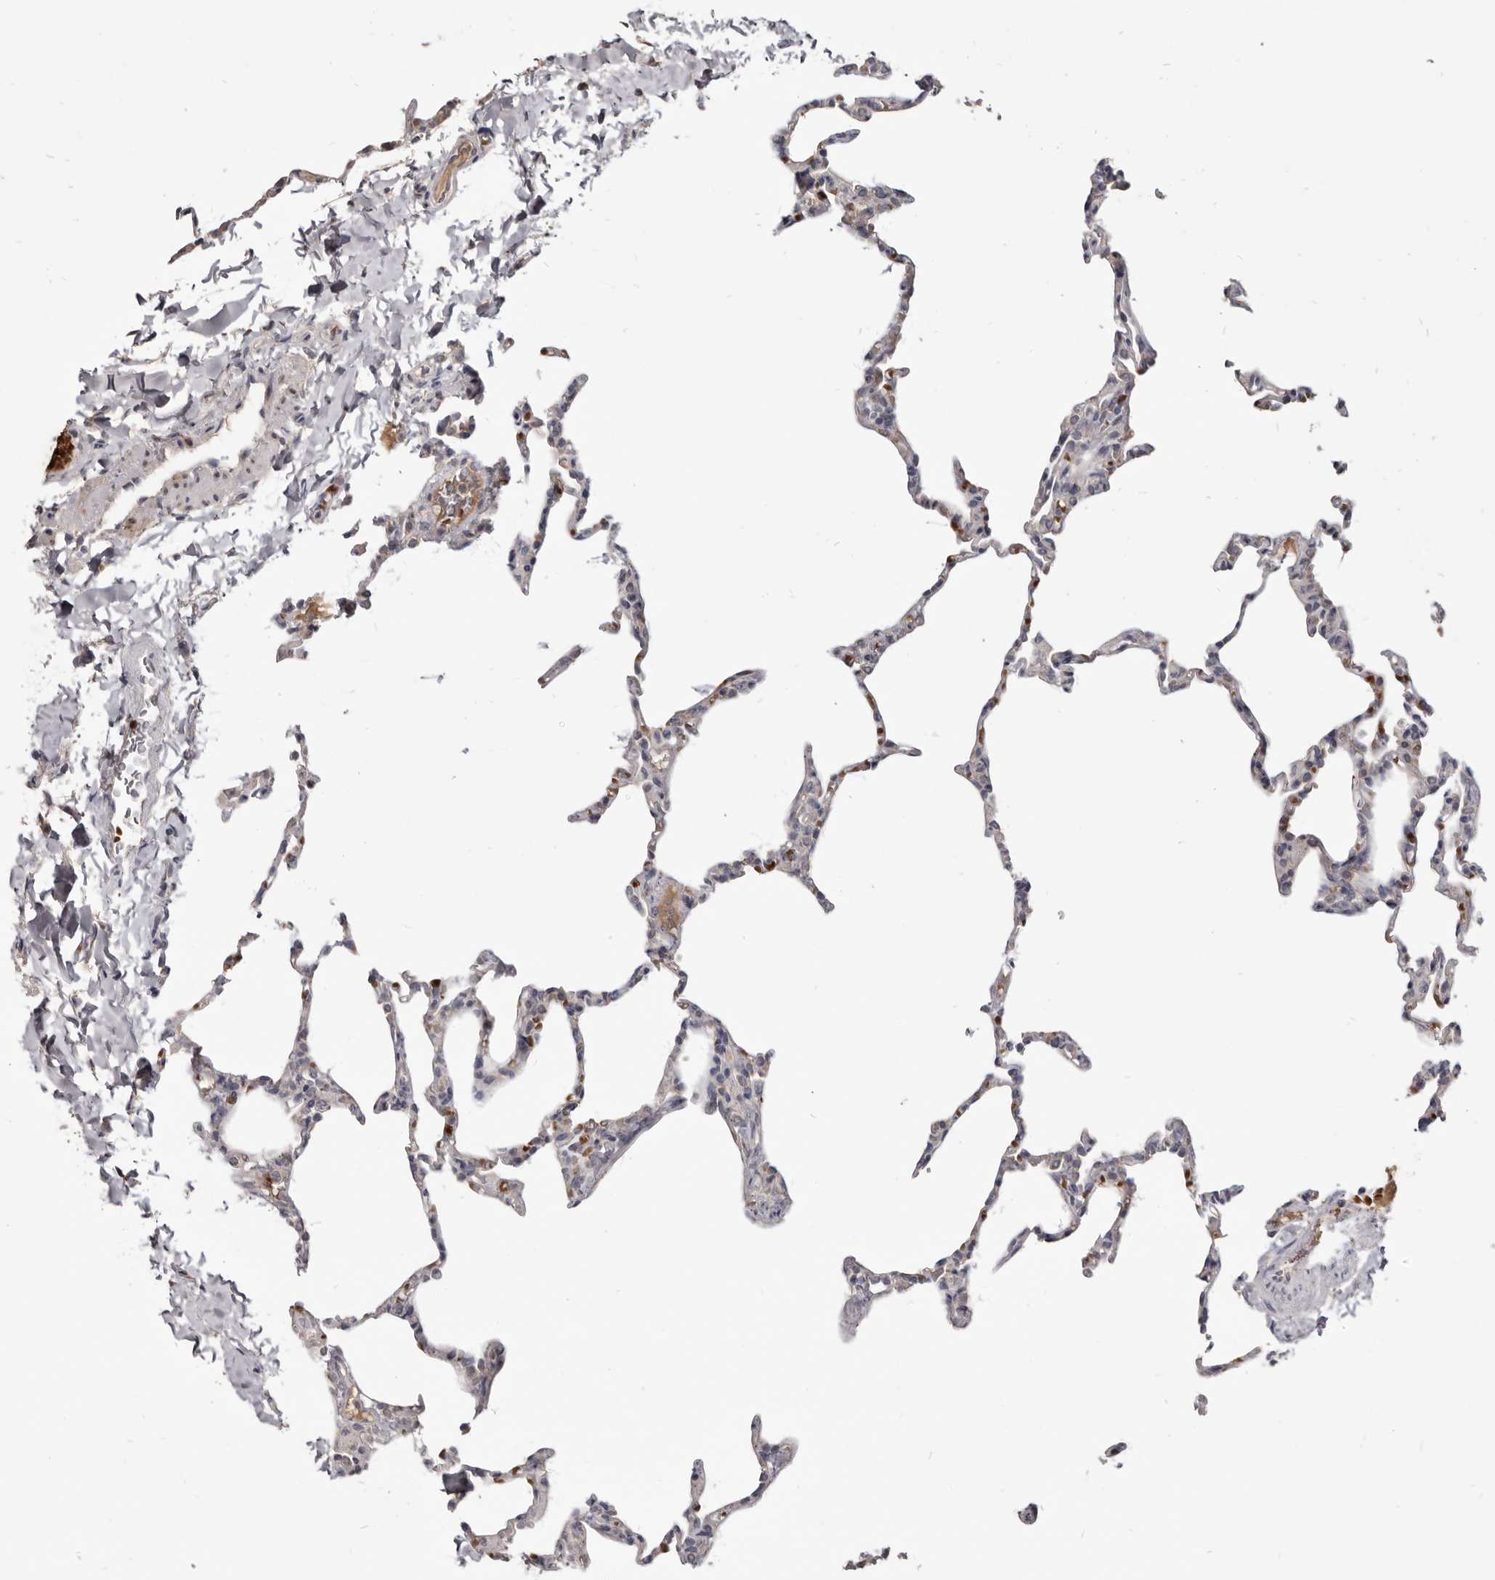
{"staining": {"intensity": "negative", "quantity": "none", "location": "none"}, "tissue": "lung", "cell_type": "Alveolar cells", "image_type": "normal", "snomed": [{"axis": "morphology", "description": "Normal tissue, NOS"}, {"axis": "topography", "description": "Lung"}], "caption": "Alveolar cells are negative for brown protein staining in normal lung. (DAB (3,3'-diaminobenzidine) IHC with hematoxylin counter stain).", "gene": "NENF", "patient": {"sex": "male", "age": 20}}